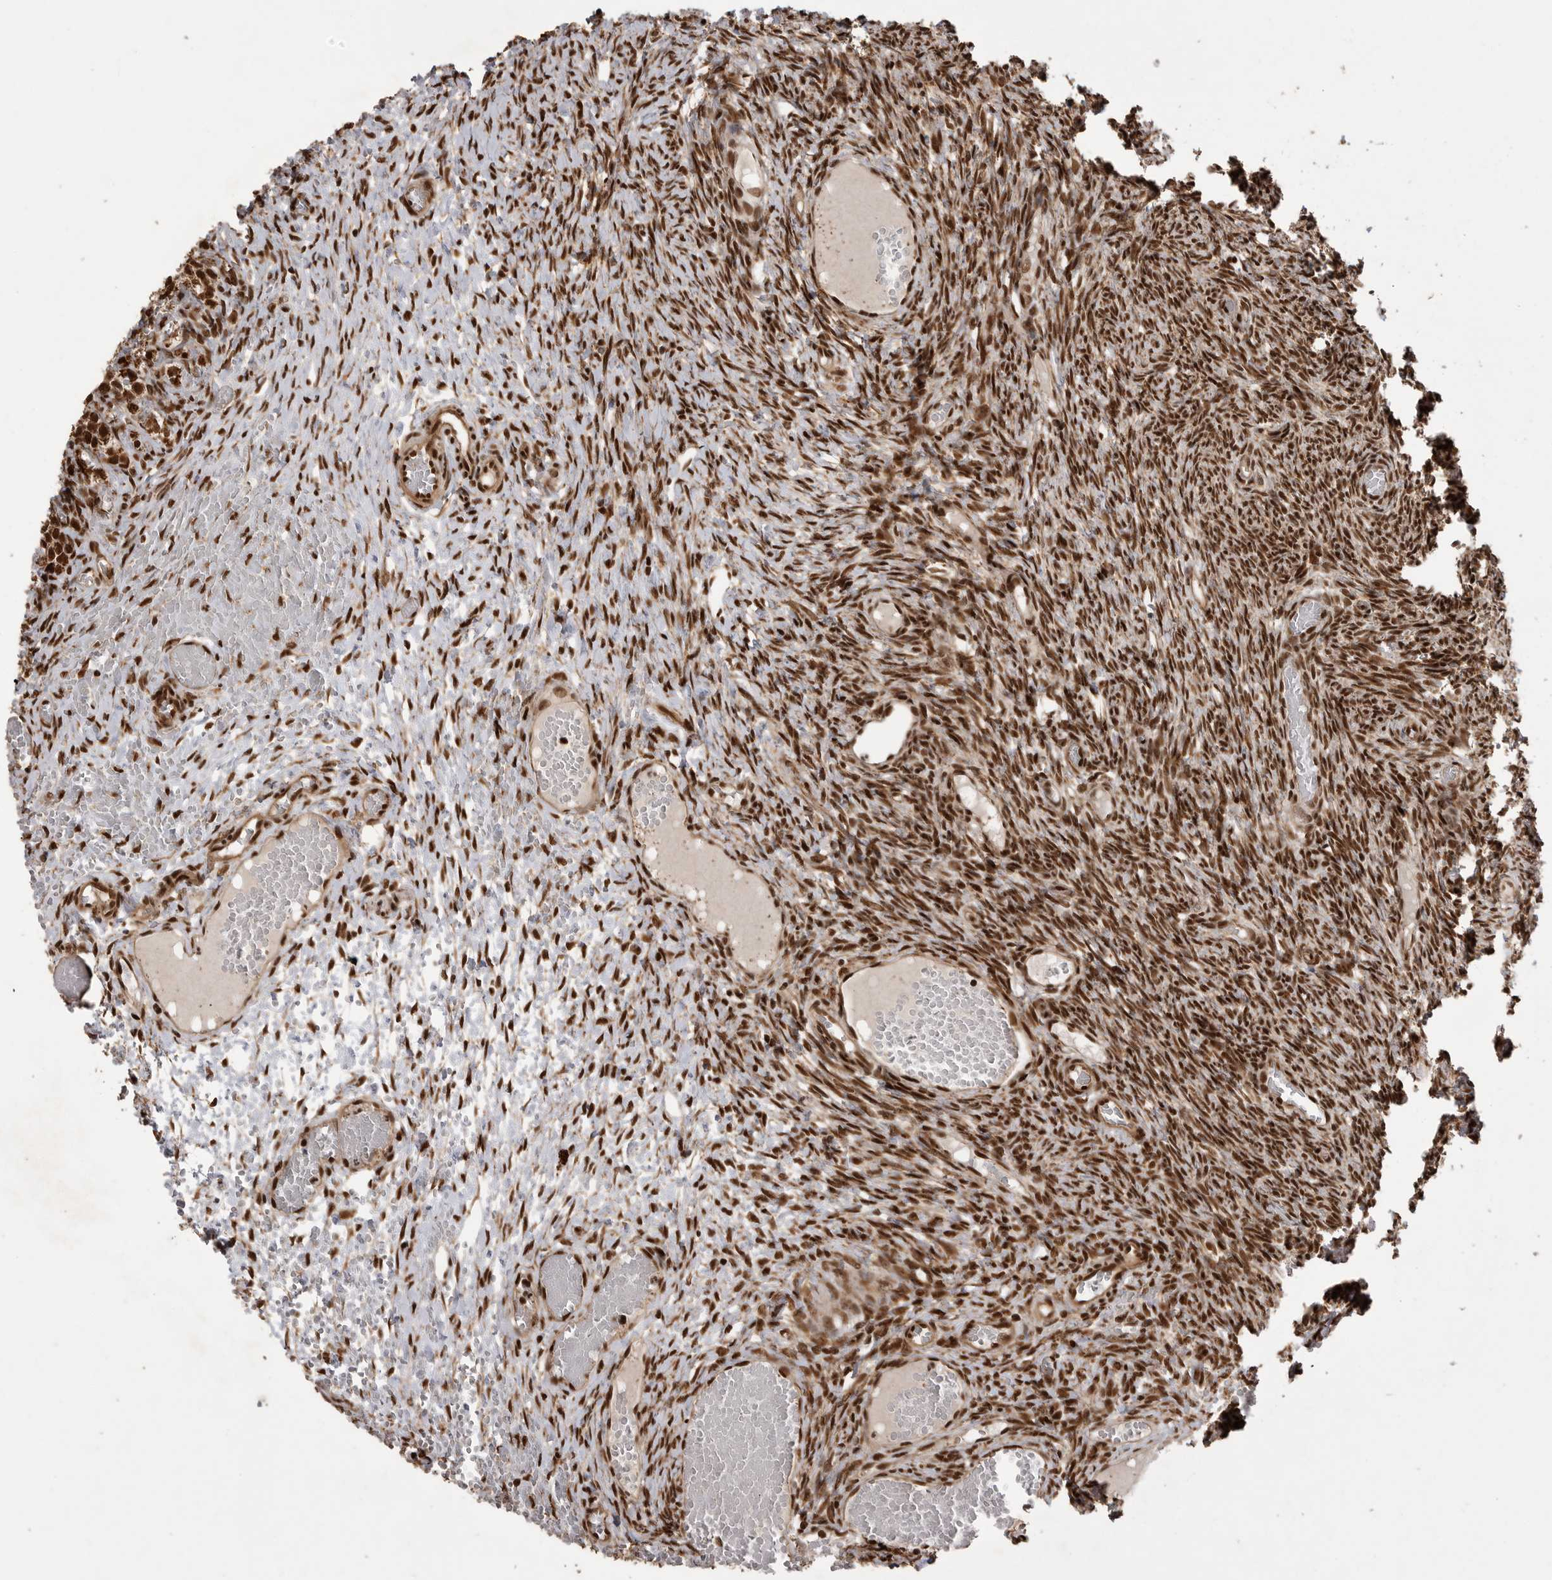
{"staining": {"intensity": "strong", "quantity": ">75%", "location": "nuclear"}, "tissue": "ovary", "cell_type": "Ovarian stroma cells", "image_type": "normal", "snomed": [{"axis": "morphology", "description": "Adenocarcinoma, NOS"}, {"axis": "topography", "description": "Endometrium"}], "caption": "Immunohistochemical staining of unremarkable ovary displays high levels of strong nuclear positivity in approximately >75% of ovarian stroma cells.", "gene": "PPP1R8", "patient": {"sex": "female", "age": 32}}